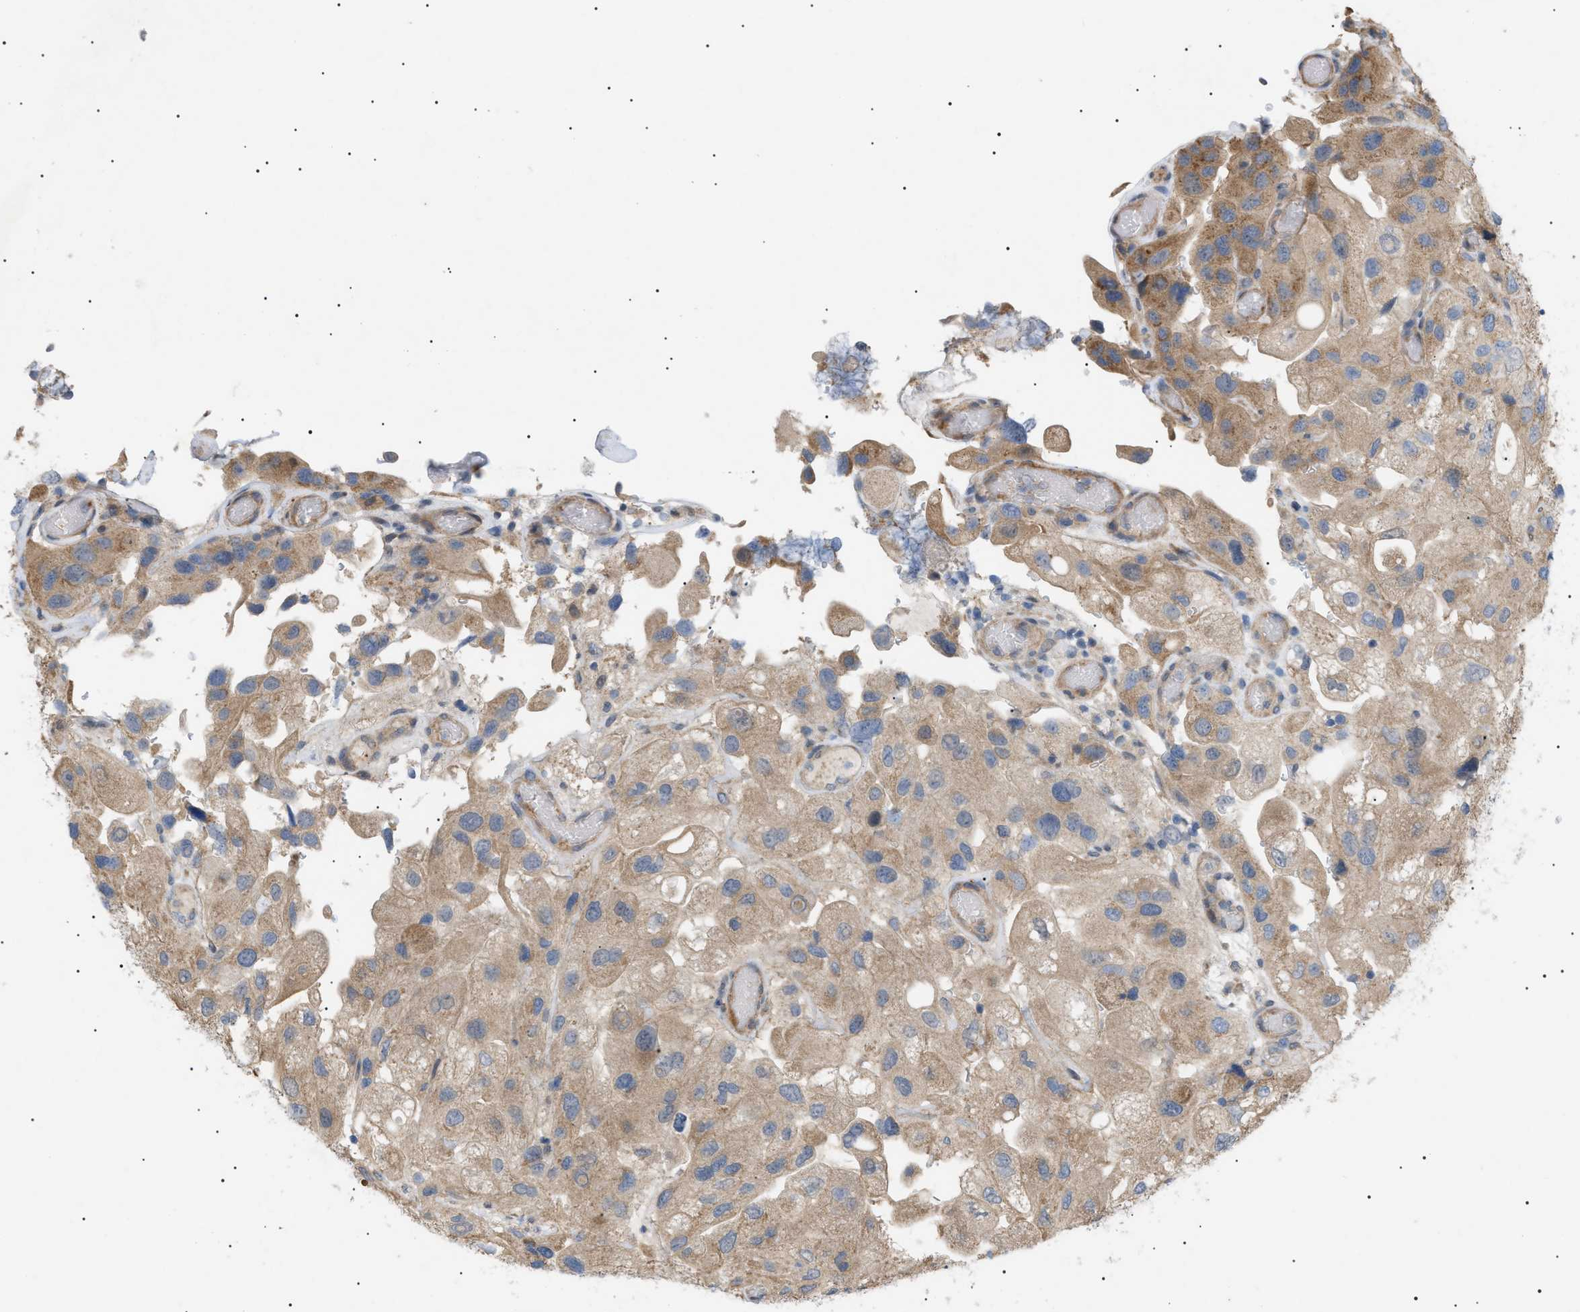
{"staining": {"intensity": "weak", "quantity": ">75%", "location": "cytoplasmic/membranous"}, "tissue": "urothelial cancer", "cell_type": "Tumor cells", "image_type": "cancer", "snomed": [{"axis": "morphology", "description": "Urothelial carcinoma, High grade"}, {"axis": "topography", "description": "Urinary bladder"}], "caption": "Immunohistochemical staining of human urothelial cancer shows low levels of weak cytoplasmic/membranous positivity in approximately >75% of tumor cells. Nuclei are stained in blue.", "gene": "IRS2", "patient": {"sex": "female", "age": 64}}